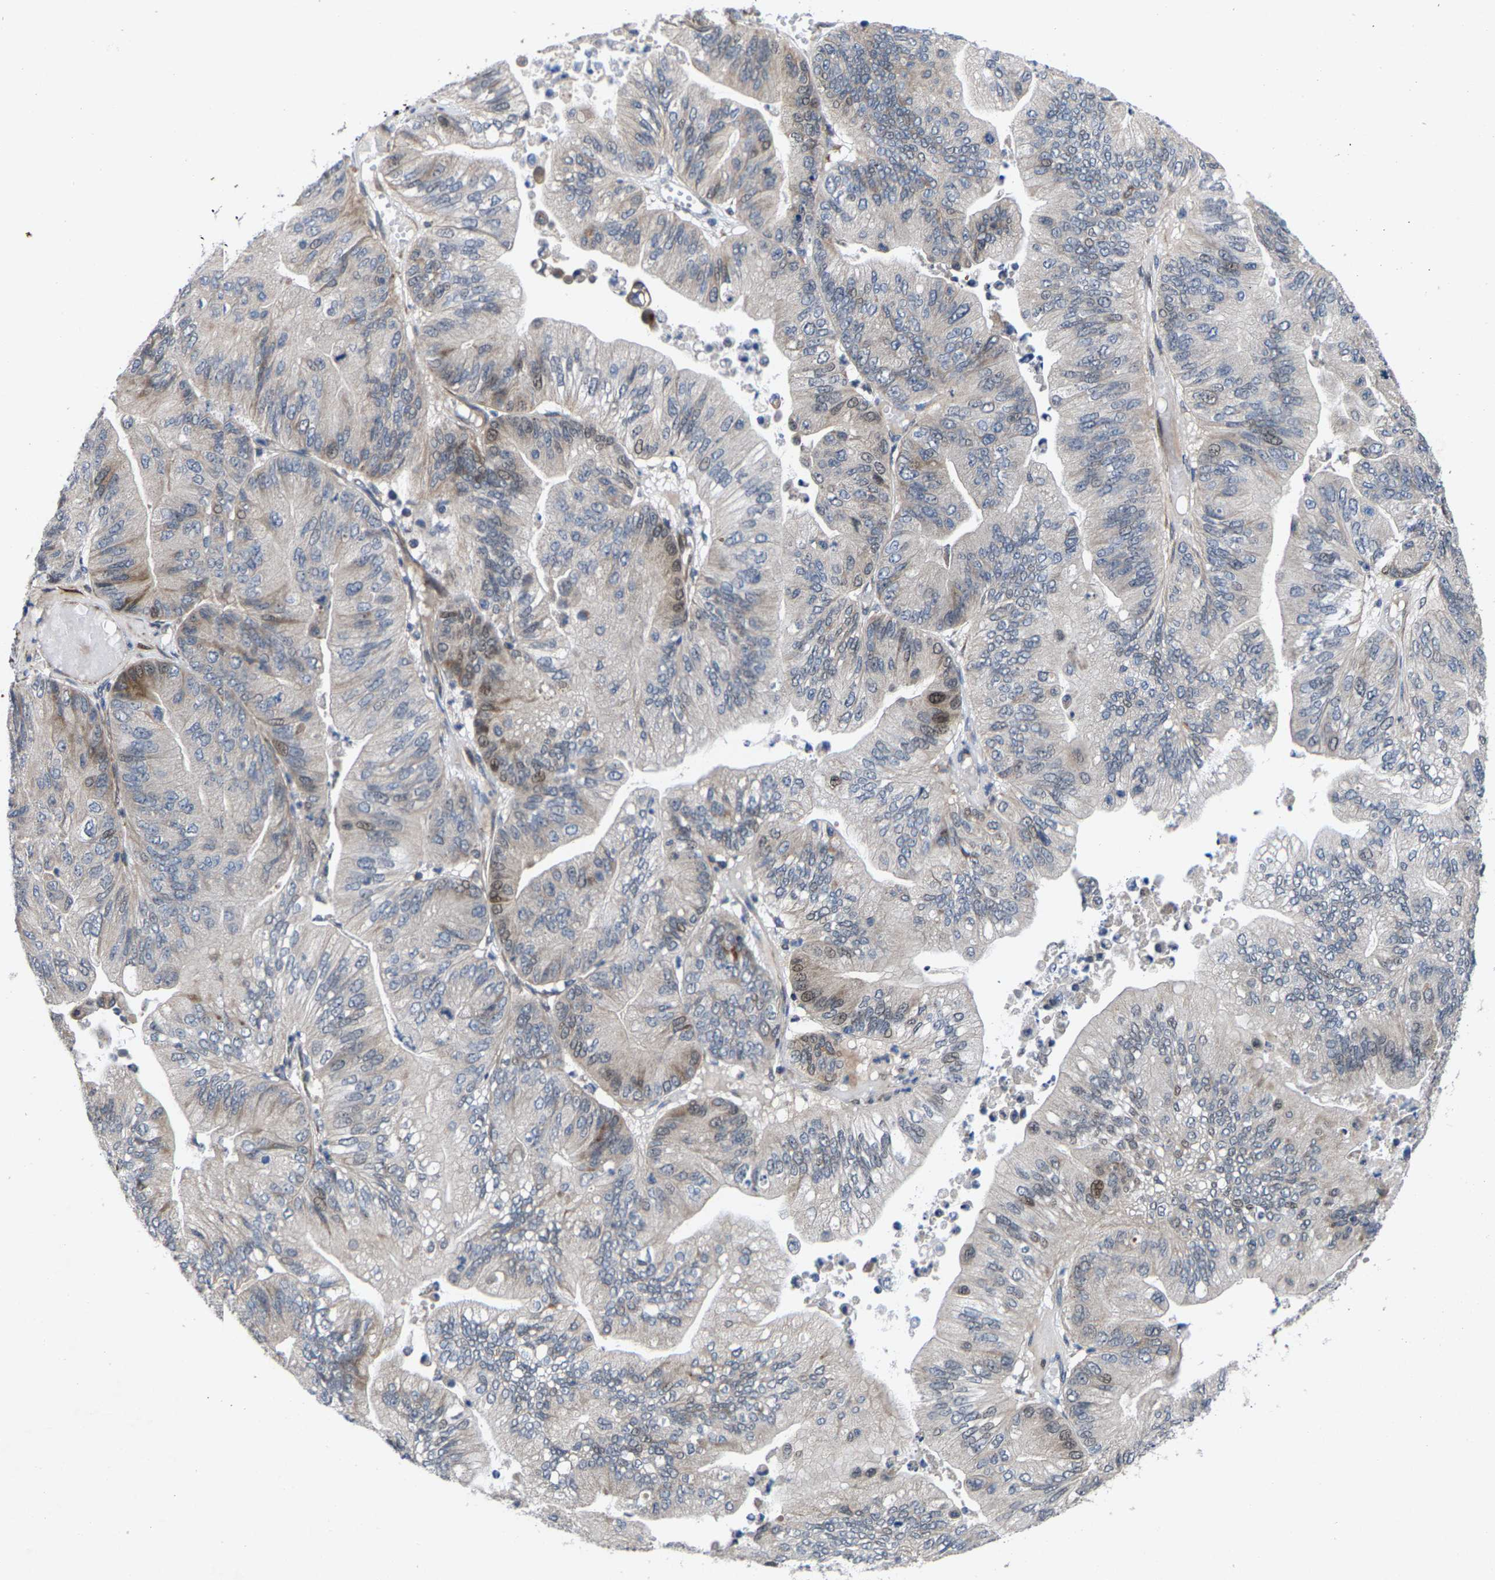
{"staining": {"intensity": "moderate", "quantity": "<25%", "location": "cytoplasmic/membranous"}, "tissue": "ovarian cancer", "cell_type": "Tumor cells", "image_type": "cancer", "snomed": [{"axis": "morphology", "description": "Cystadenocarcinoma, mucinous, NOS"}, {"axis": "topography", "description": "Ovary"}], "caption": "Ovarian cancer (mucinous cystadenocarcinoma) tissue reveals moderate cytoplasmic/membranous positivity in about <25% of tumor cells, visualized by immunohistochemistry.", "gene": "TDRKH", "patient": {"sex": "female", "age": 61}}